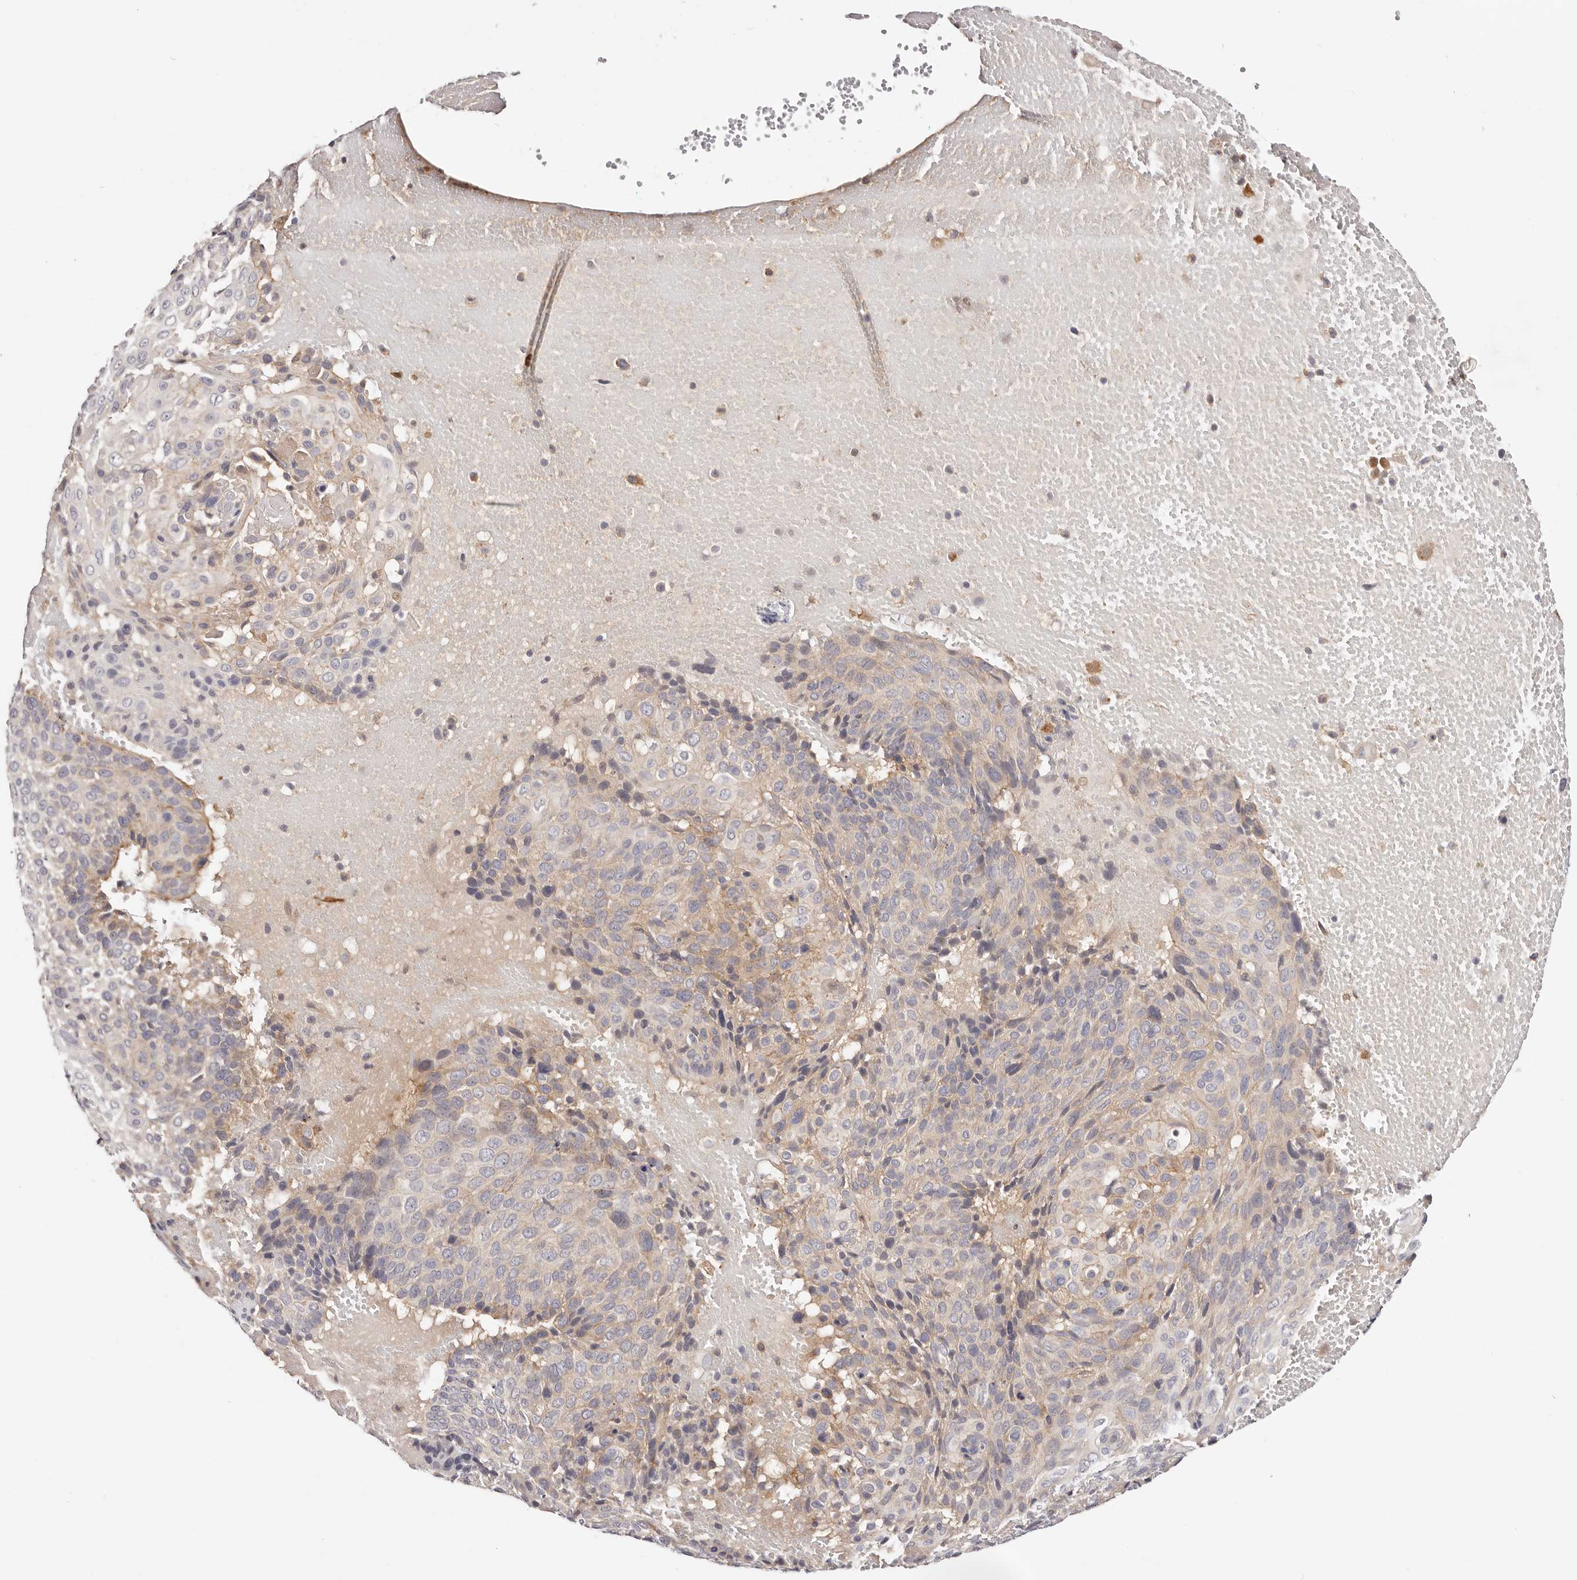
{"staining": {"intensity": "weak", "quantity": "25%-75%", "location": "cytoplasmic/membranous"}, "tissue": "cervical cancer", "cell_type": "Tumor cells", "image_type": "cancer", "snomed": [{"axis": "morphology", "description": "Squamous cell carcinoma, NOS"}, {"axis": "topography", "description": "Cervix"}], "caption": "A histopathology image of human cervical cancer stained for a protein displays weak cytoplasmic/membranous brown staining in tumor cells.", "gene": "SLC35B2", "patient": {"sex": "female", "age": 74}}